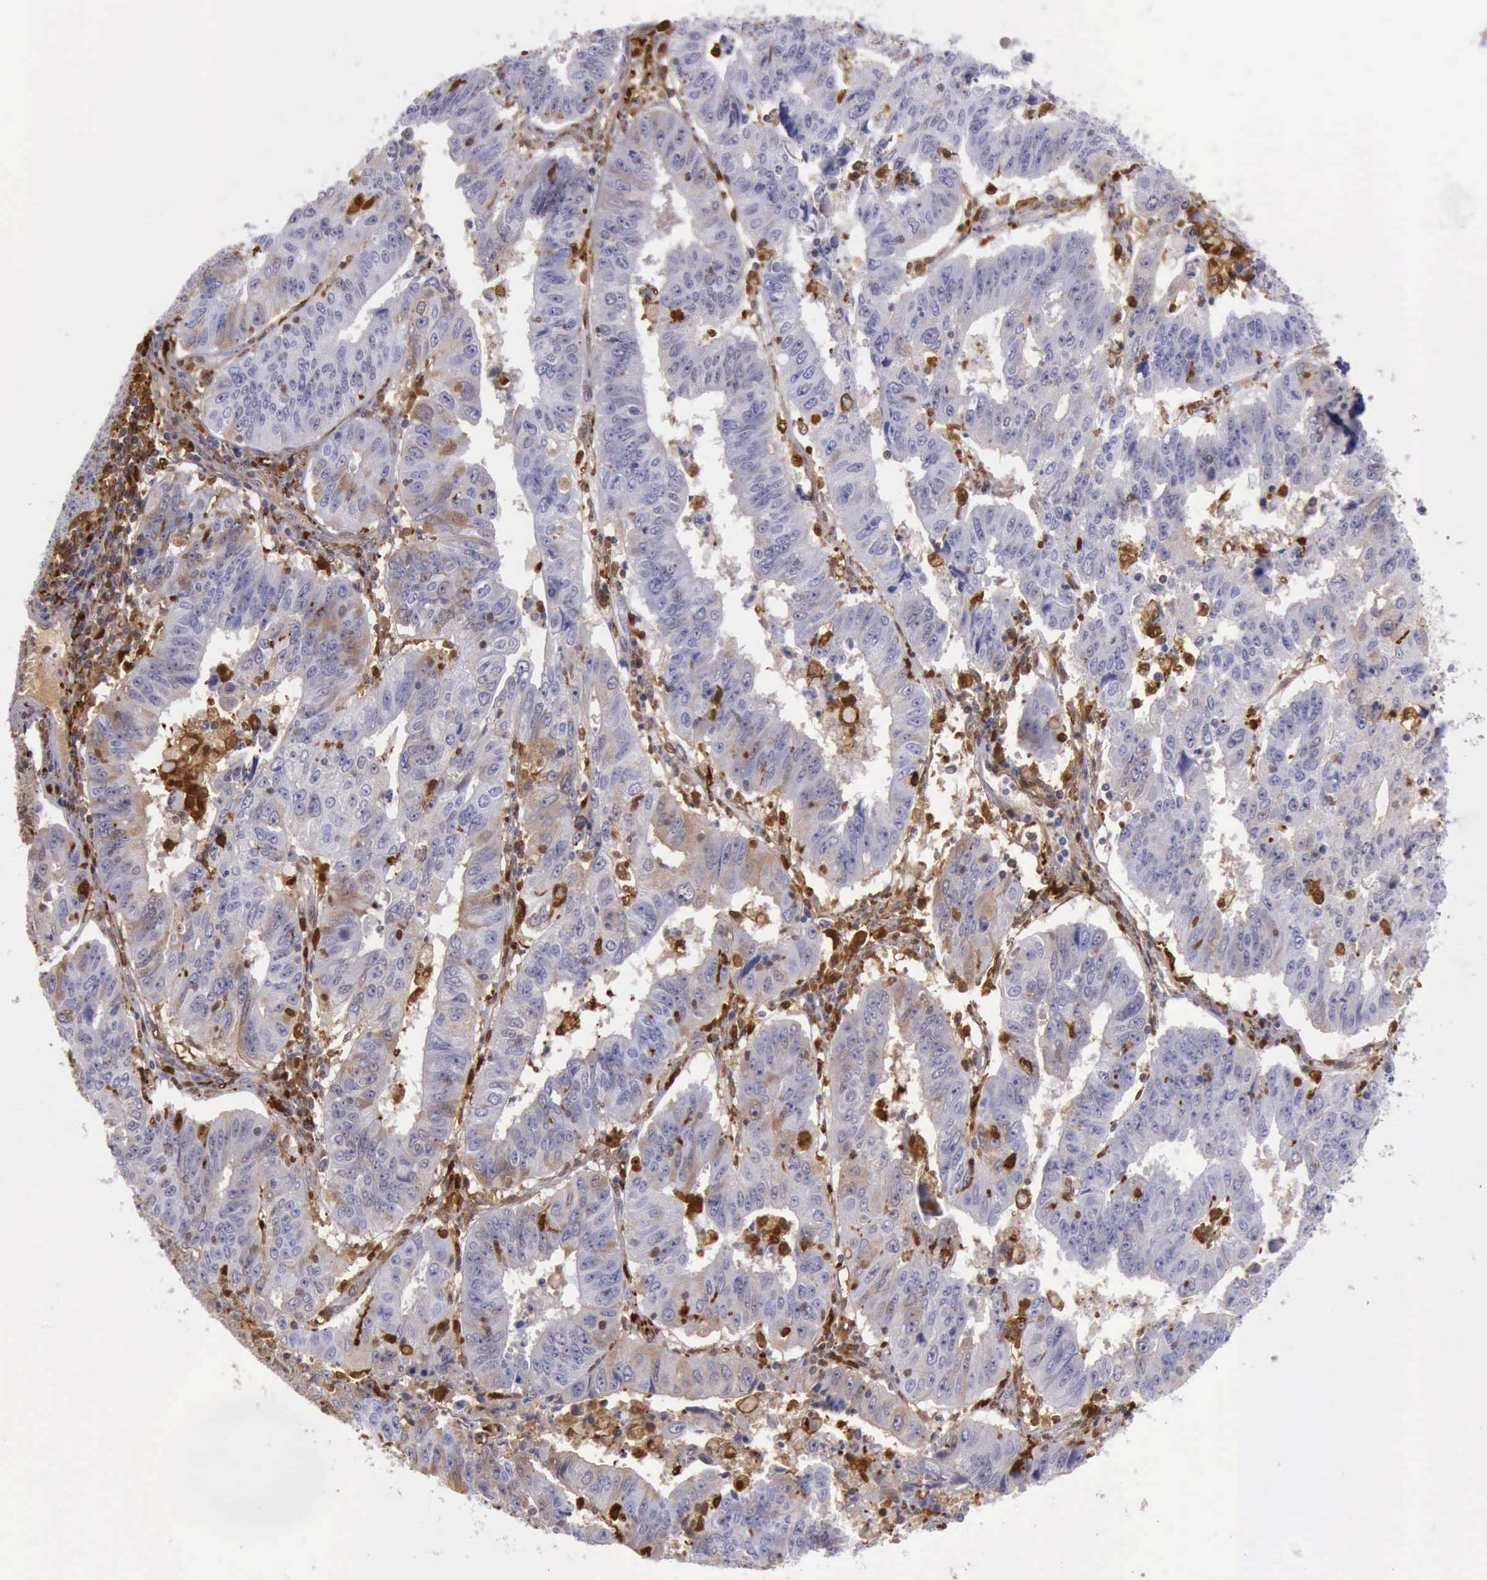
{"staining": {"intensity": "moderate", "quantity": "<25%", "location": "cytoplasmic/membranous,nuclear"}, "tissue": "endometrial cancer", "cell_type": "Tumor cells", "image_type": "cancer", "snomed": [{"axis": "morphology", "description": "Adenocarcinoma, NOS"}, {"axis": "topography", "description": "Endometrium"}], "caption": "Moderate cytoplasmic/membranous and nuclear positivity for a protein is present in approximately <25% of tumor cells of endometrial cancer (adenocarcinoma) using immunohistochemistry.", "gene": "TYMP", "patient": {"sex": "female", "age": 42}}